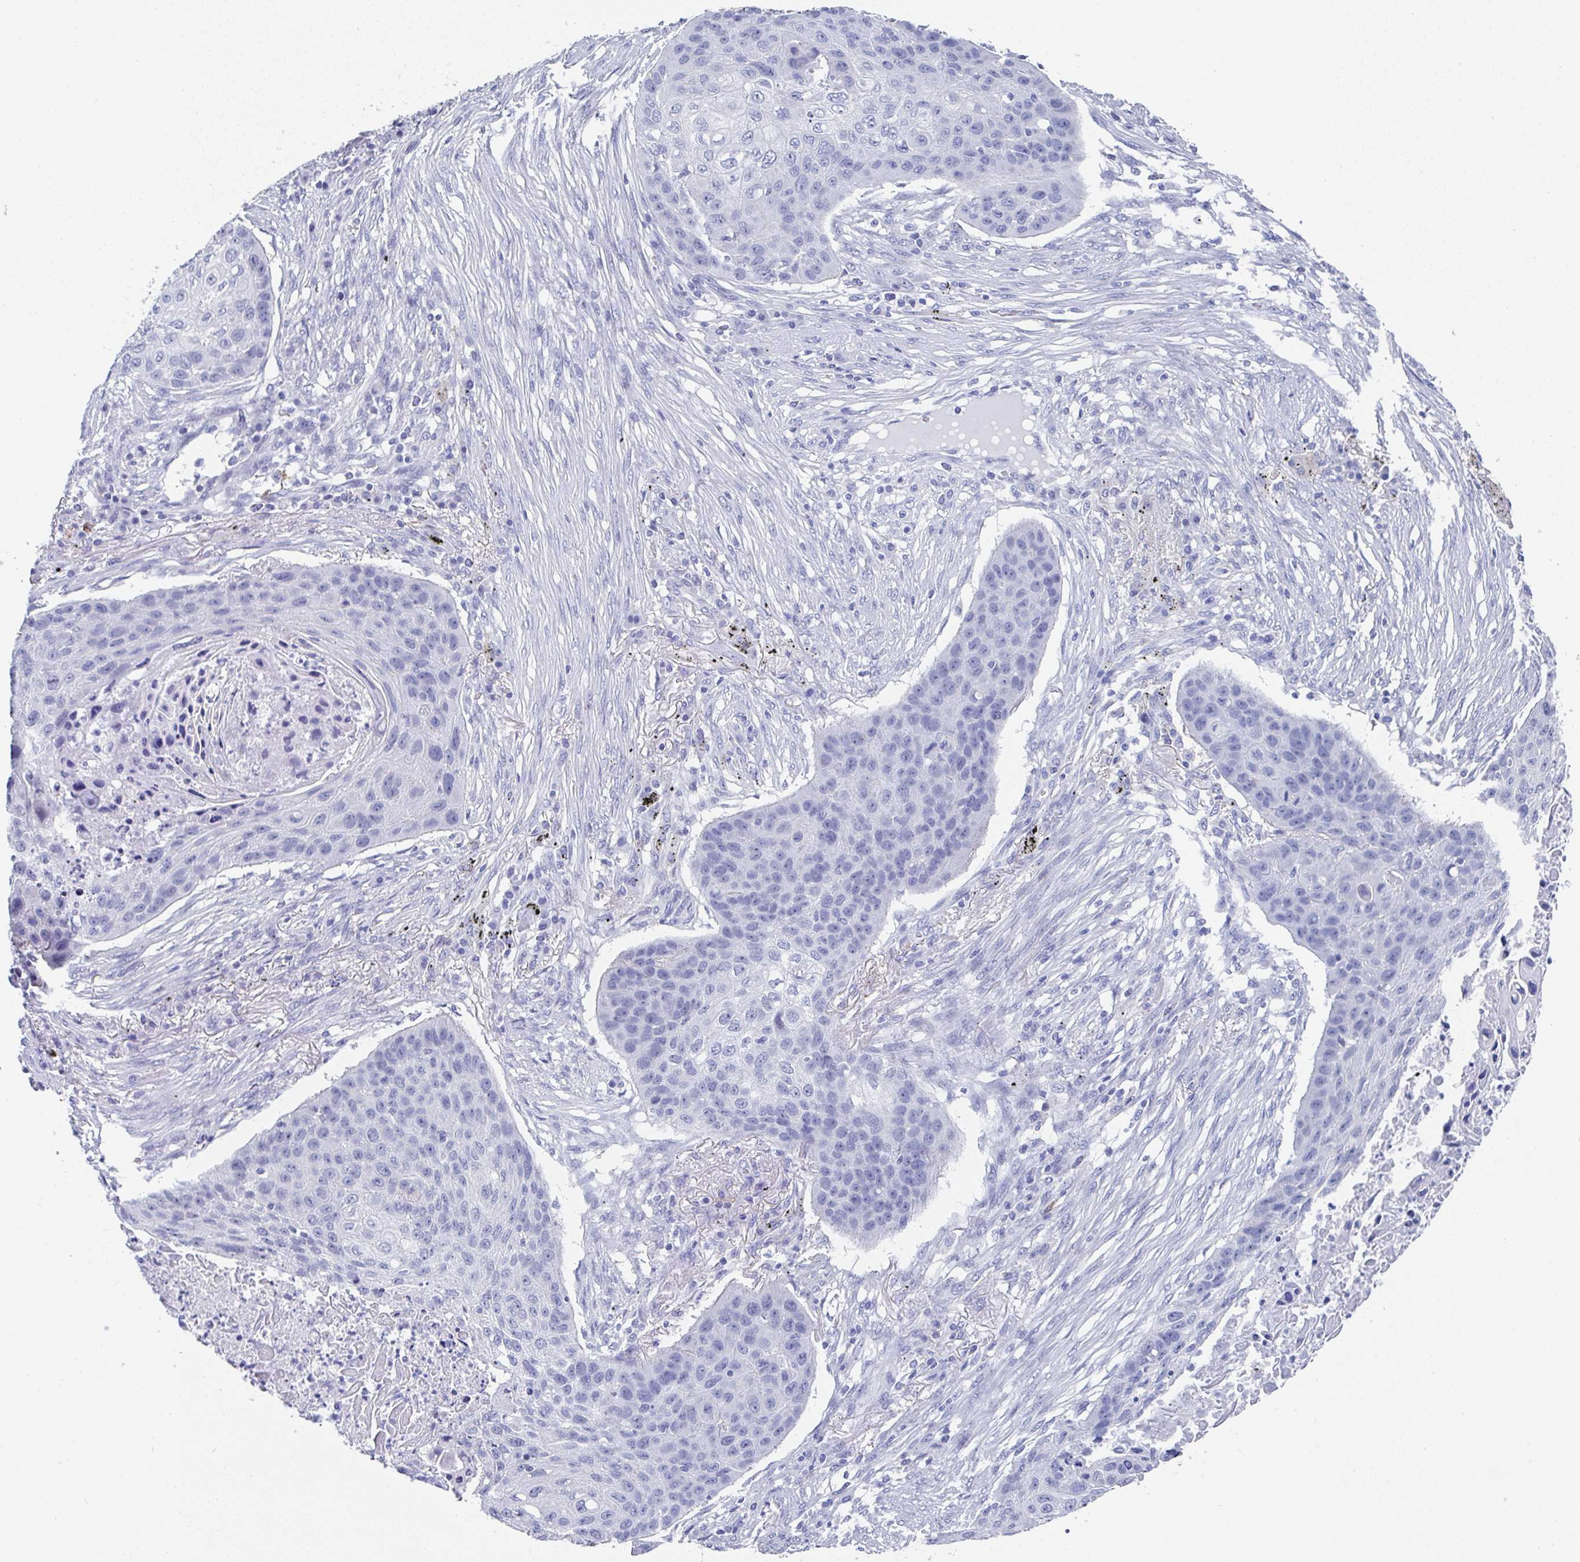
{"staining": {"intensity": "negative", "quantity": "none", "location": "none"}, "tissue": "lung cancer", "cell_type": "Tumor cells", "image_type": "cancer", "snomed": [{"axis": "morphology", "description": "Squamous cell carcinoma, NOS"}, {"axis": "topography", "description": "Lung"}], "caption": "High magnification brightfield microscopy of lung cancer stained with DAB (3,3'-diaminobenzidine) (brown) and counterstained with hematoxylin (blue): tumor cells show no significant expression.", "gene": "TNFRSF8", "patient": {"sex": "female", "age": 63}}